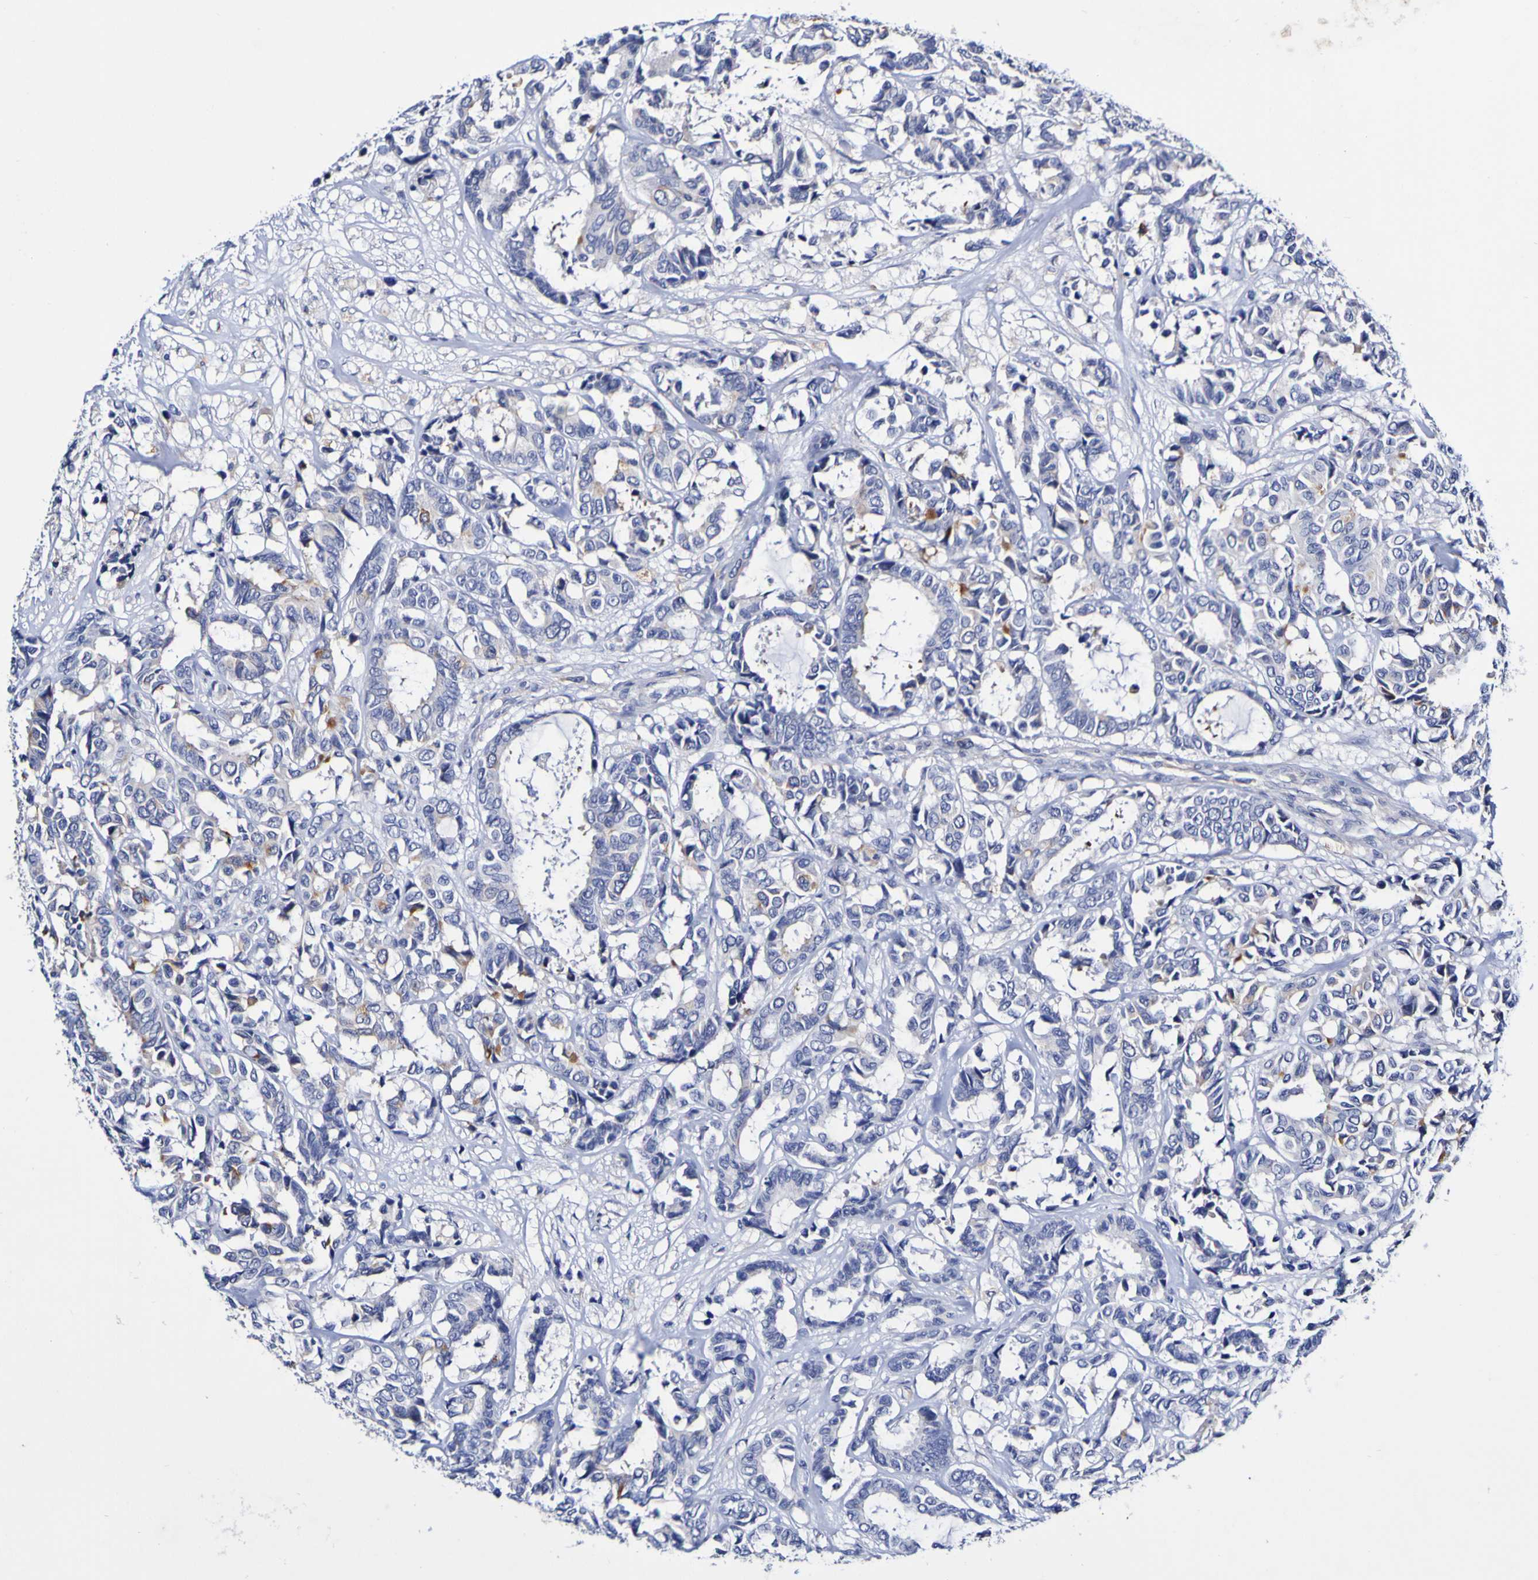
{"staining": {"intensity": "moderate", "quantity": "<25%", "location": "cytoplasmic/membranous"}, "tissue": "breast cancer", "cell_type": "Tumor cells", "image_type": "cancer", "snomed": [{"axis": "morphology", "description": "Duct carcinoma"}, {"axis": "topography", "description": "Breast"}], "caption": "Human invasive ductal carcinoma (breast) stained for a protein (brown) reveals moderate cytoplasmic/membranous positive positivity in approximately <25% of tumor cells.", "gene": "ACVR1C", "patient": {"sex": "female", "age": 87}}